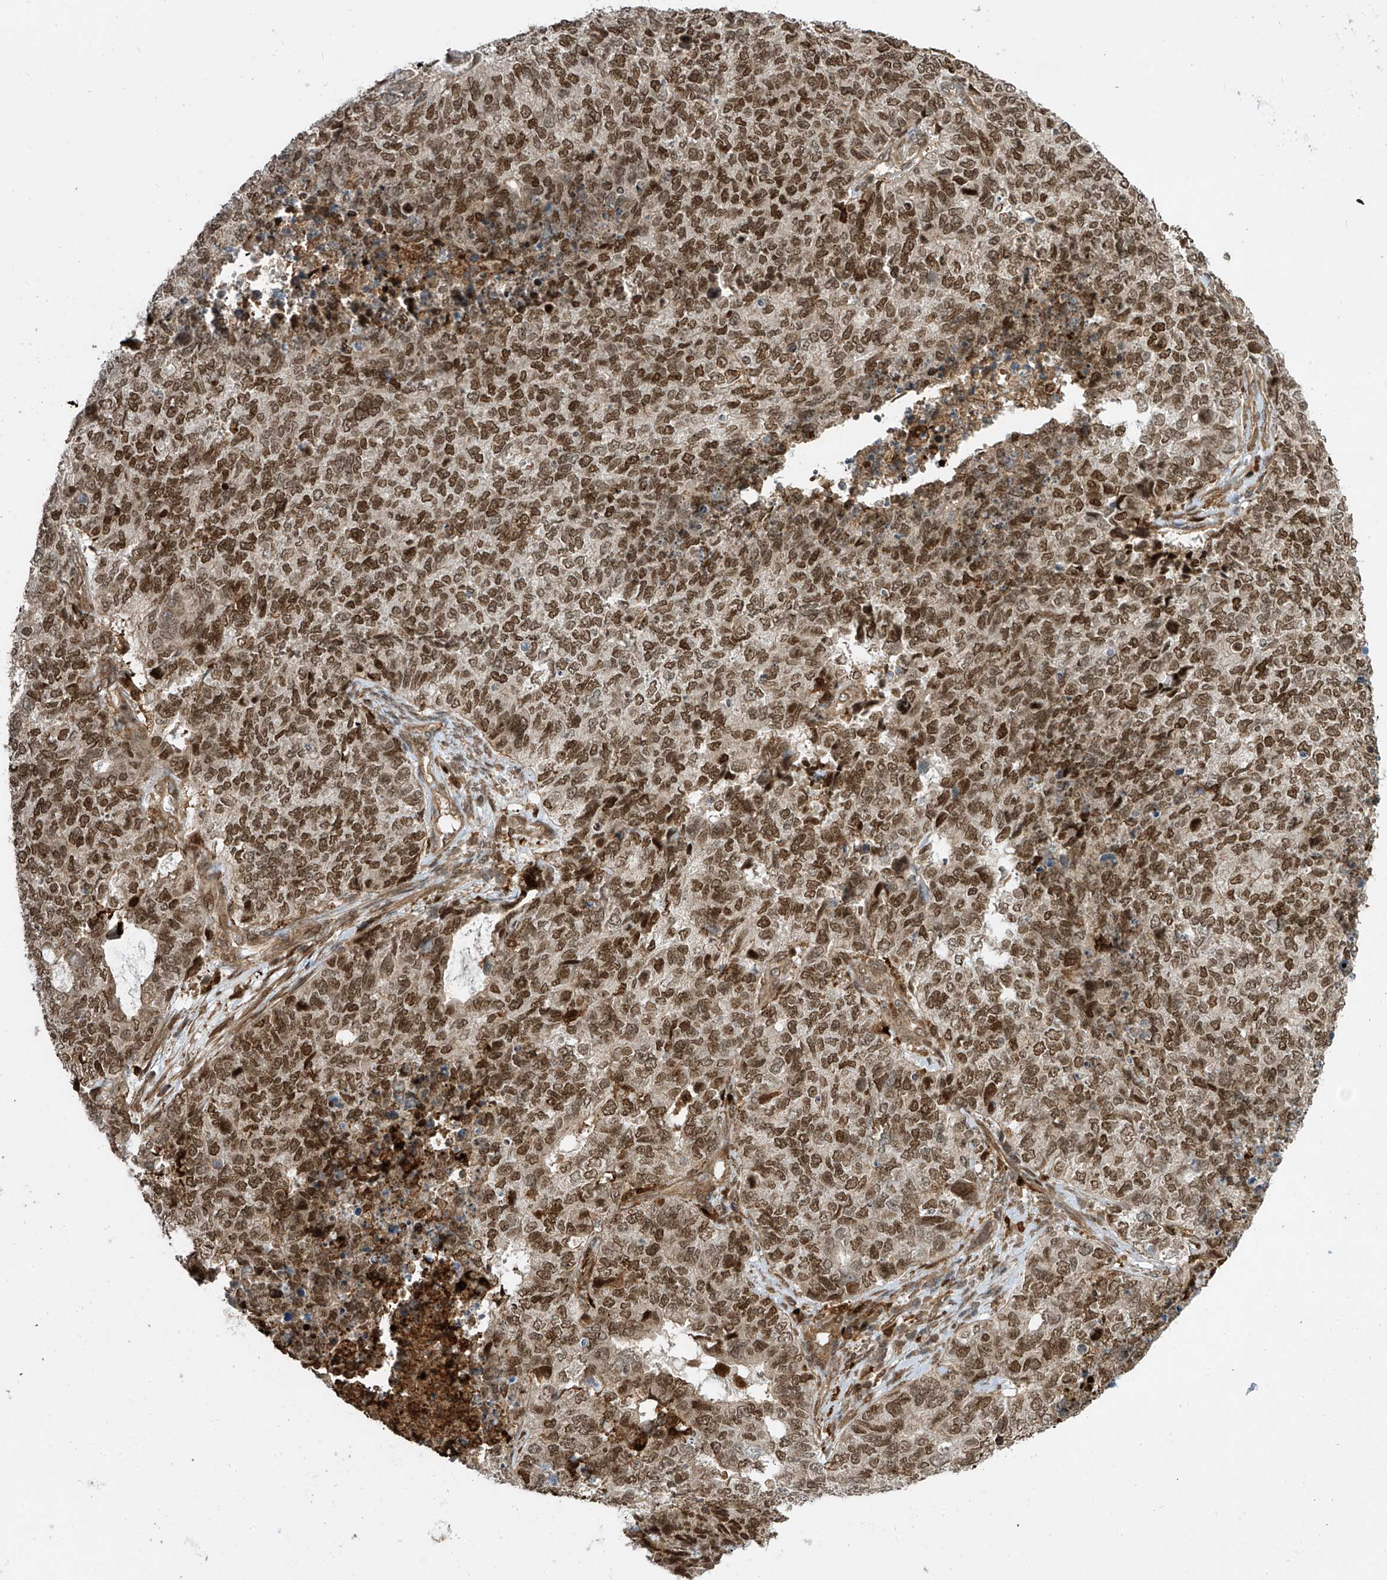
{"staining": {"intensity": "strong", "quantity": ">75%", "location": "nuclear"}, "tissue": "cervical cancer", "cell_type": "Tumor cells", "image_type": "cancer", "snomed": [{"axis": "morphology", "description": "Squamous cell carcinoma, NOS"}, {"axis": "topography", "description": "Cervix"}], "caption": "This micrograph displays cervical cancer (squamous cell carcinoma) stained with immunohistochemistry (IHC) to label a protein in brown. The nuclear of tumor cells show strong positivity for the protein. Nuclei are counter-stained blue.", "gene": "ATAD2B", "patient": {"sex": "female", "age": 63}}